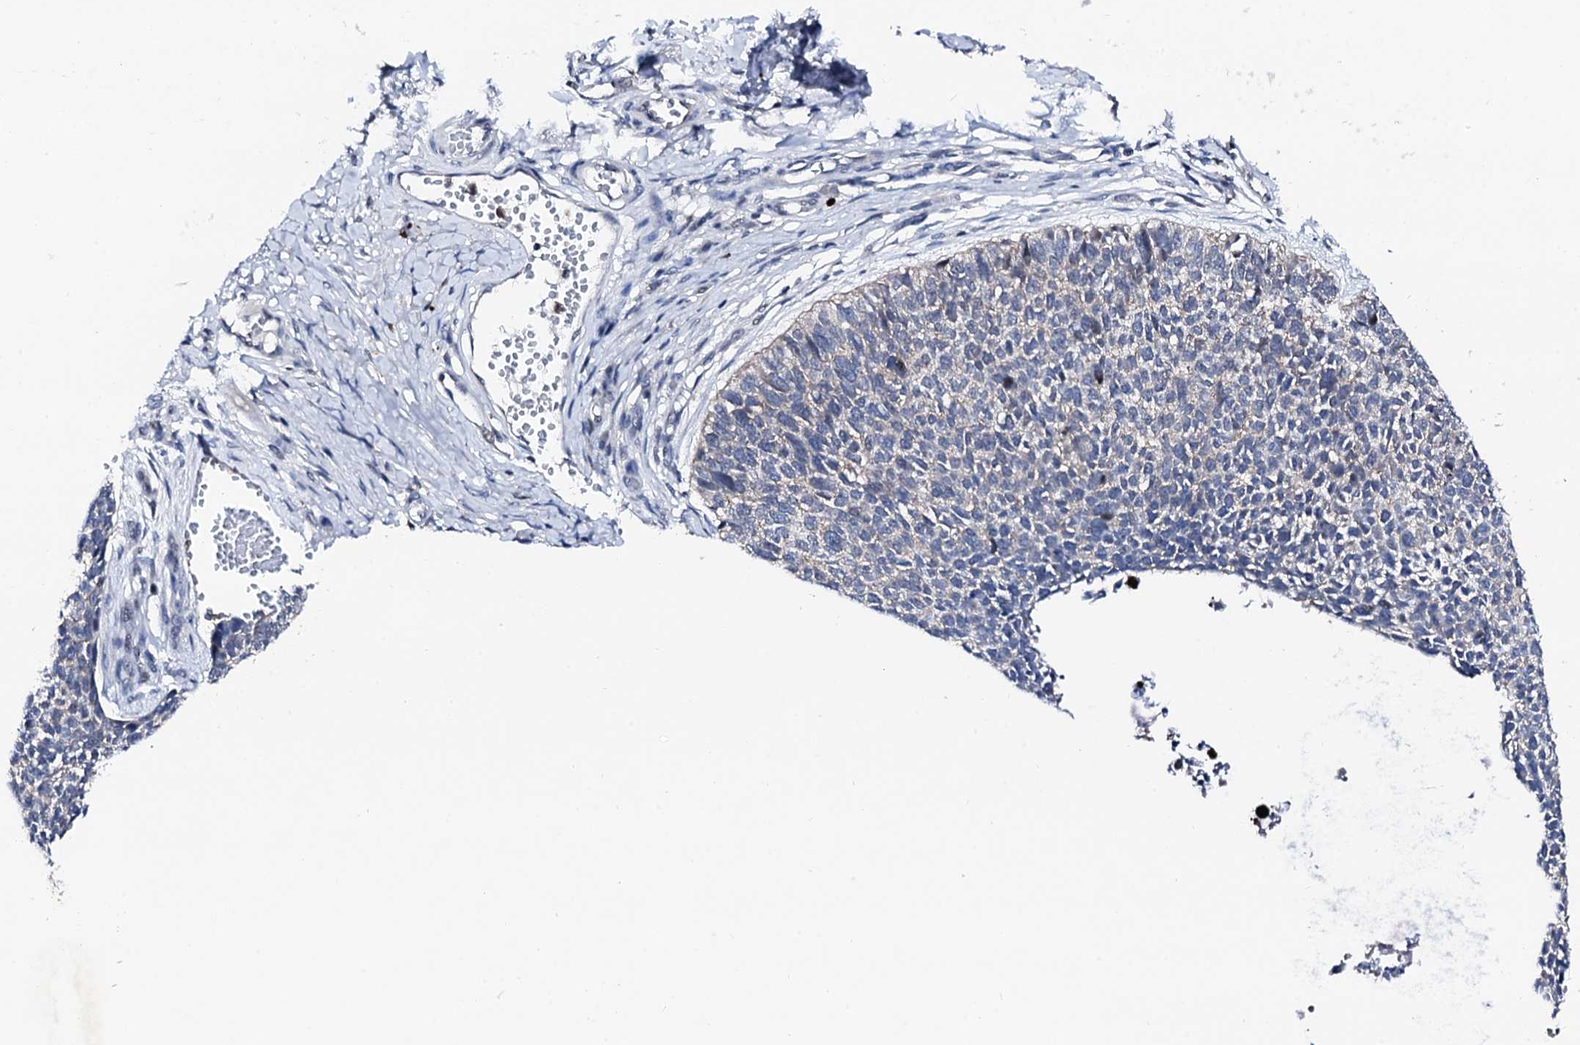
{"staining": {"intensity": "negative", "quantity": "none", "location": "none"}, "tissue": "skin cancer", "cell_type": "Tumor cells", "image_type": "cancer", "snomed": [{"axis": "morphology", "description": "Basal cell carcinoma"}, {"axis": "topography", "description": "Skin"}], "caption": "Immunohistochemical staining of human skin cancer (basal cell carcinoma) reveals no significant expression in tumor cells. (Brightfield microscopy of DAB (3,3'-diaminobenzidine) immunohistochemistry (IHC) at high magnification).", "gene": "TRAFD1", "patient": {"sex": "female", "age": 84}}